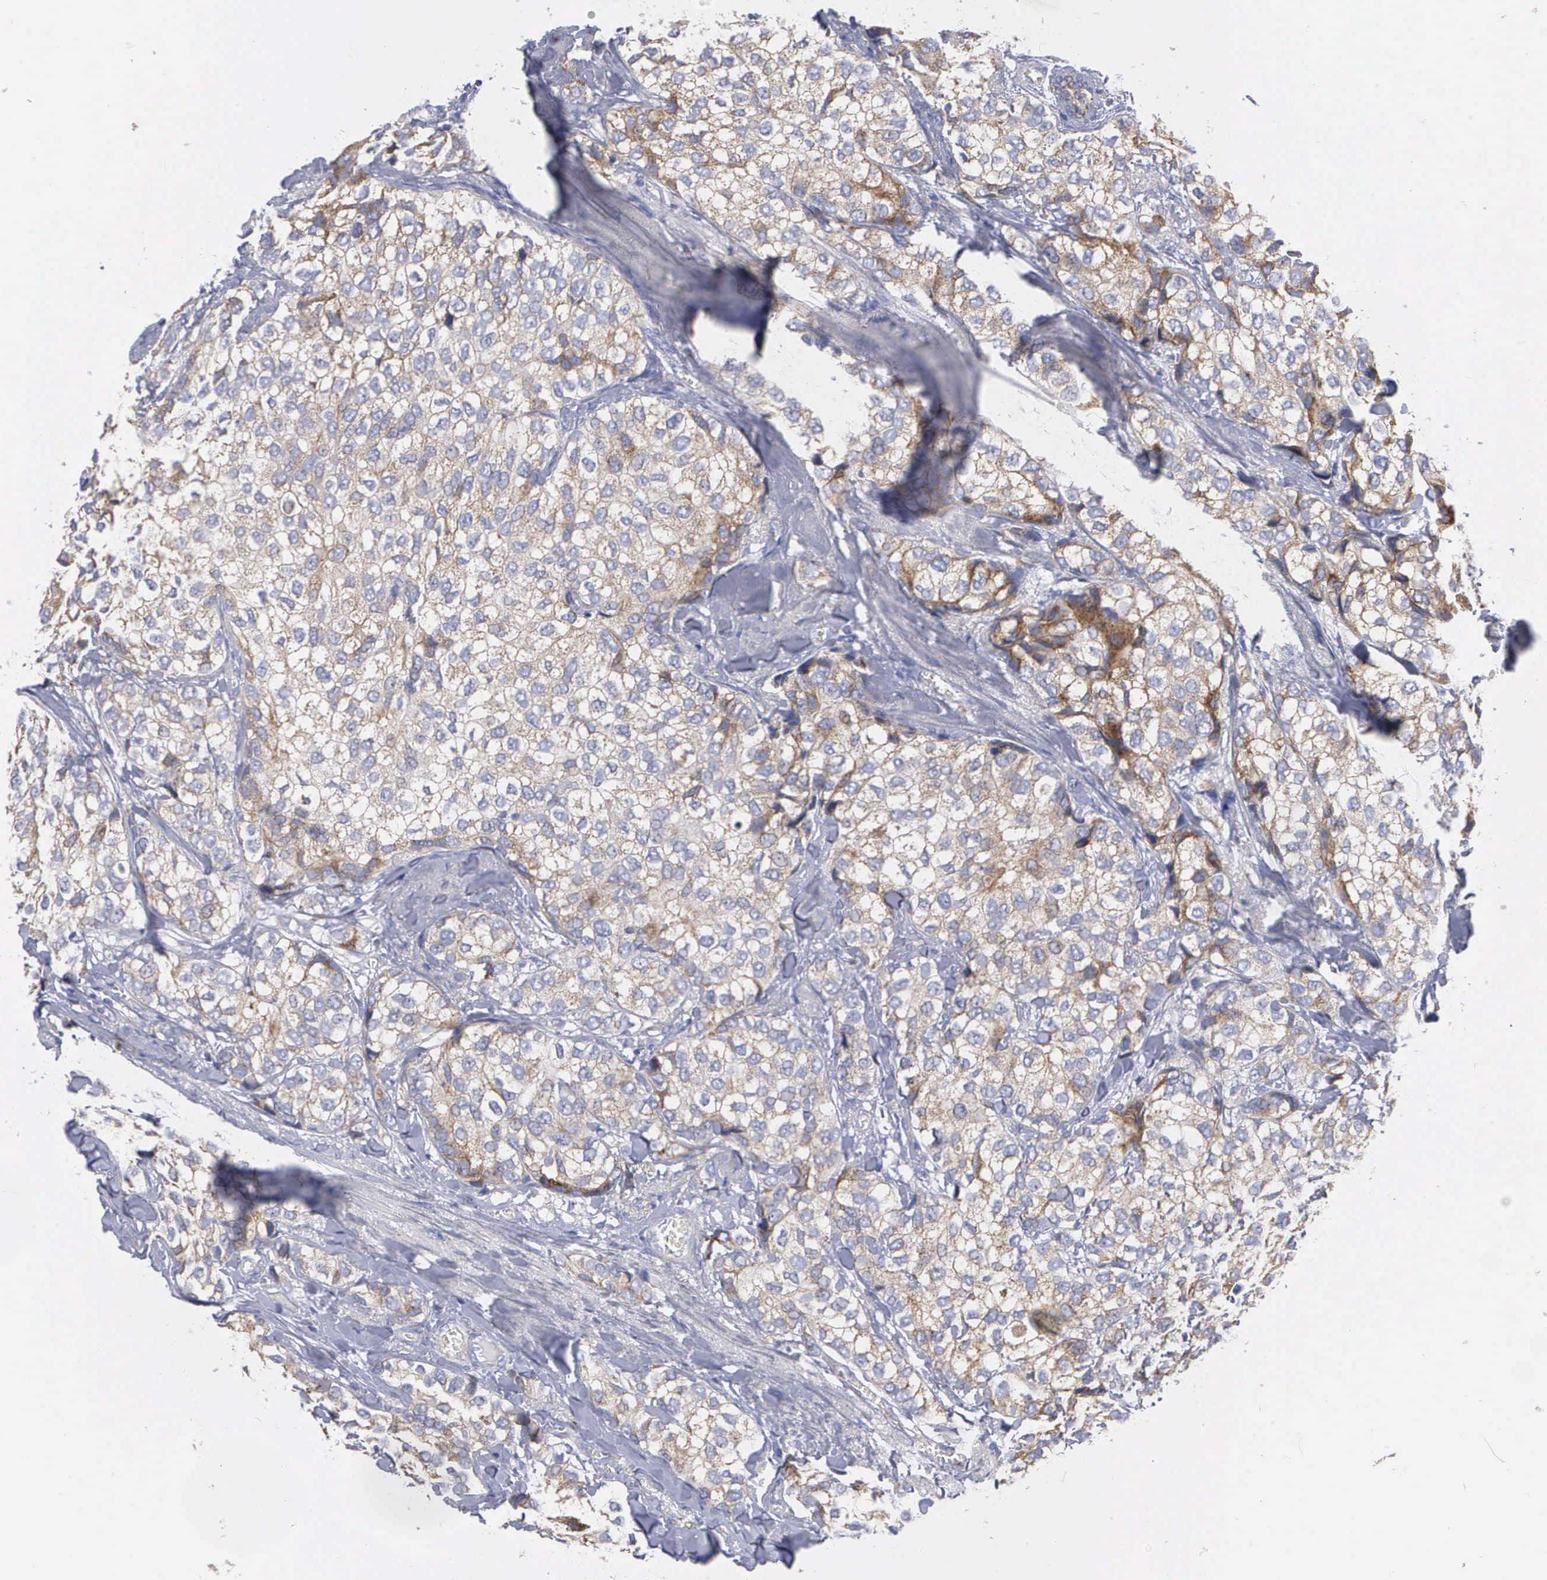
{"staining": {"intensity": "weak", "quantity": "25%-75%", "location": "cytoplasmic/membranous"}, "tissue": "breast cancer", "cell_type": "Tumor cells", "image_type": "cancer", "snomed": [{"axis": "morphology", "description": "Duct carcinoma"}, {"axis": "topography", "description": "Breast"}], "caption": "The photomicrograph reveals staining of breast cancer, revealing weak cytoplasmic/membranous protein positivity (brown color) within tumor cells.", "gene": "APOOL", "patient": {"sex": "female", "age": 68}}